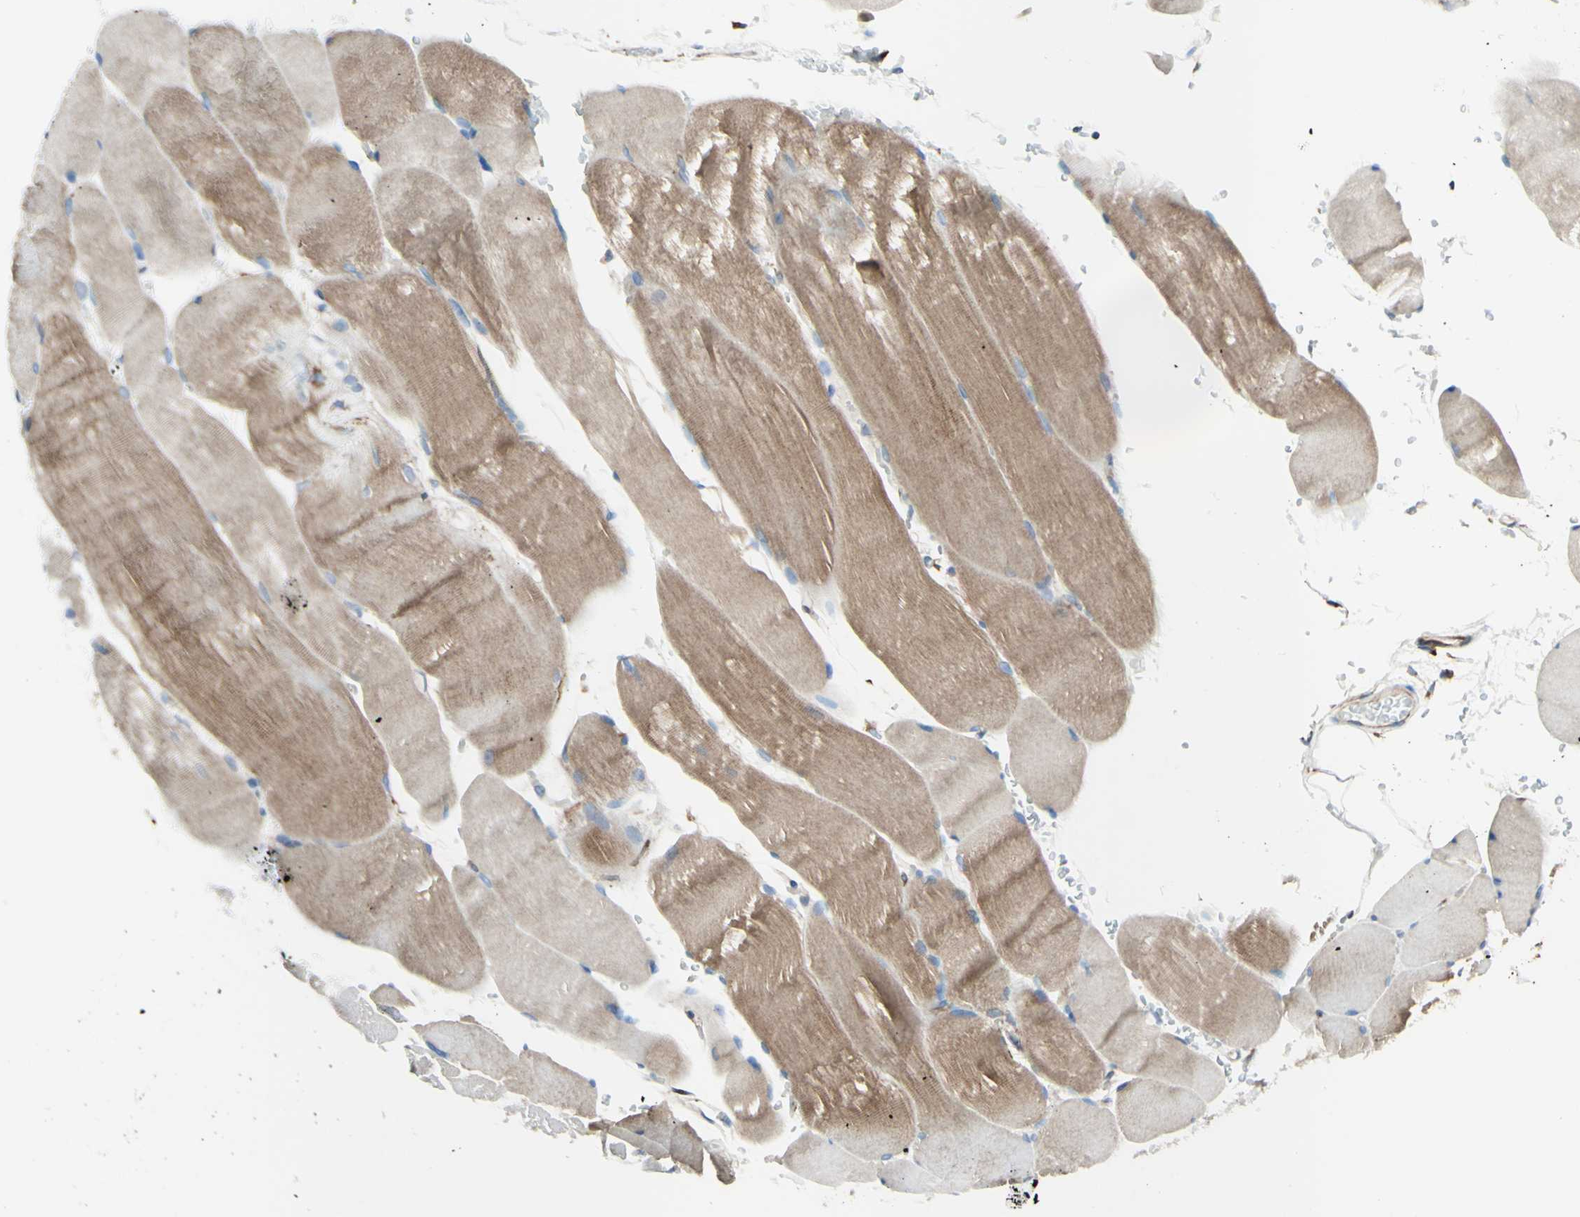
{"staining": {"intensity": "moderate", "quantity": ">75%", "location": "cytoplasmic/membranous"}, "tissue": "skeletal muscle", "cell_type": "Myocytes", "image_type": "normal", "snomed": [{"axis": "morphology", "description": "Normal tissue, NOS"}, {"axis": "topography", "description": "Skin"}, {"axis": "topography", "description": "Skeletal muscle"}], "caption": "Benign skeletal muscle exhibits moderate cytoplasmic/membranous expression in approximately >75% of myocytes, visualized by immunohistochemistry.", "gene": "DNAJB11", "patient": {"sex": "male", "age": 83}}